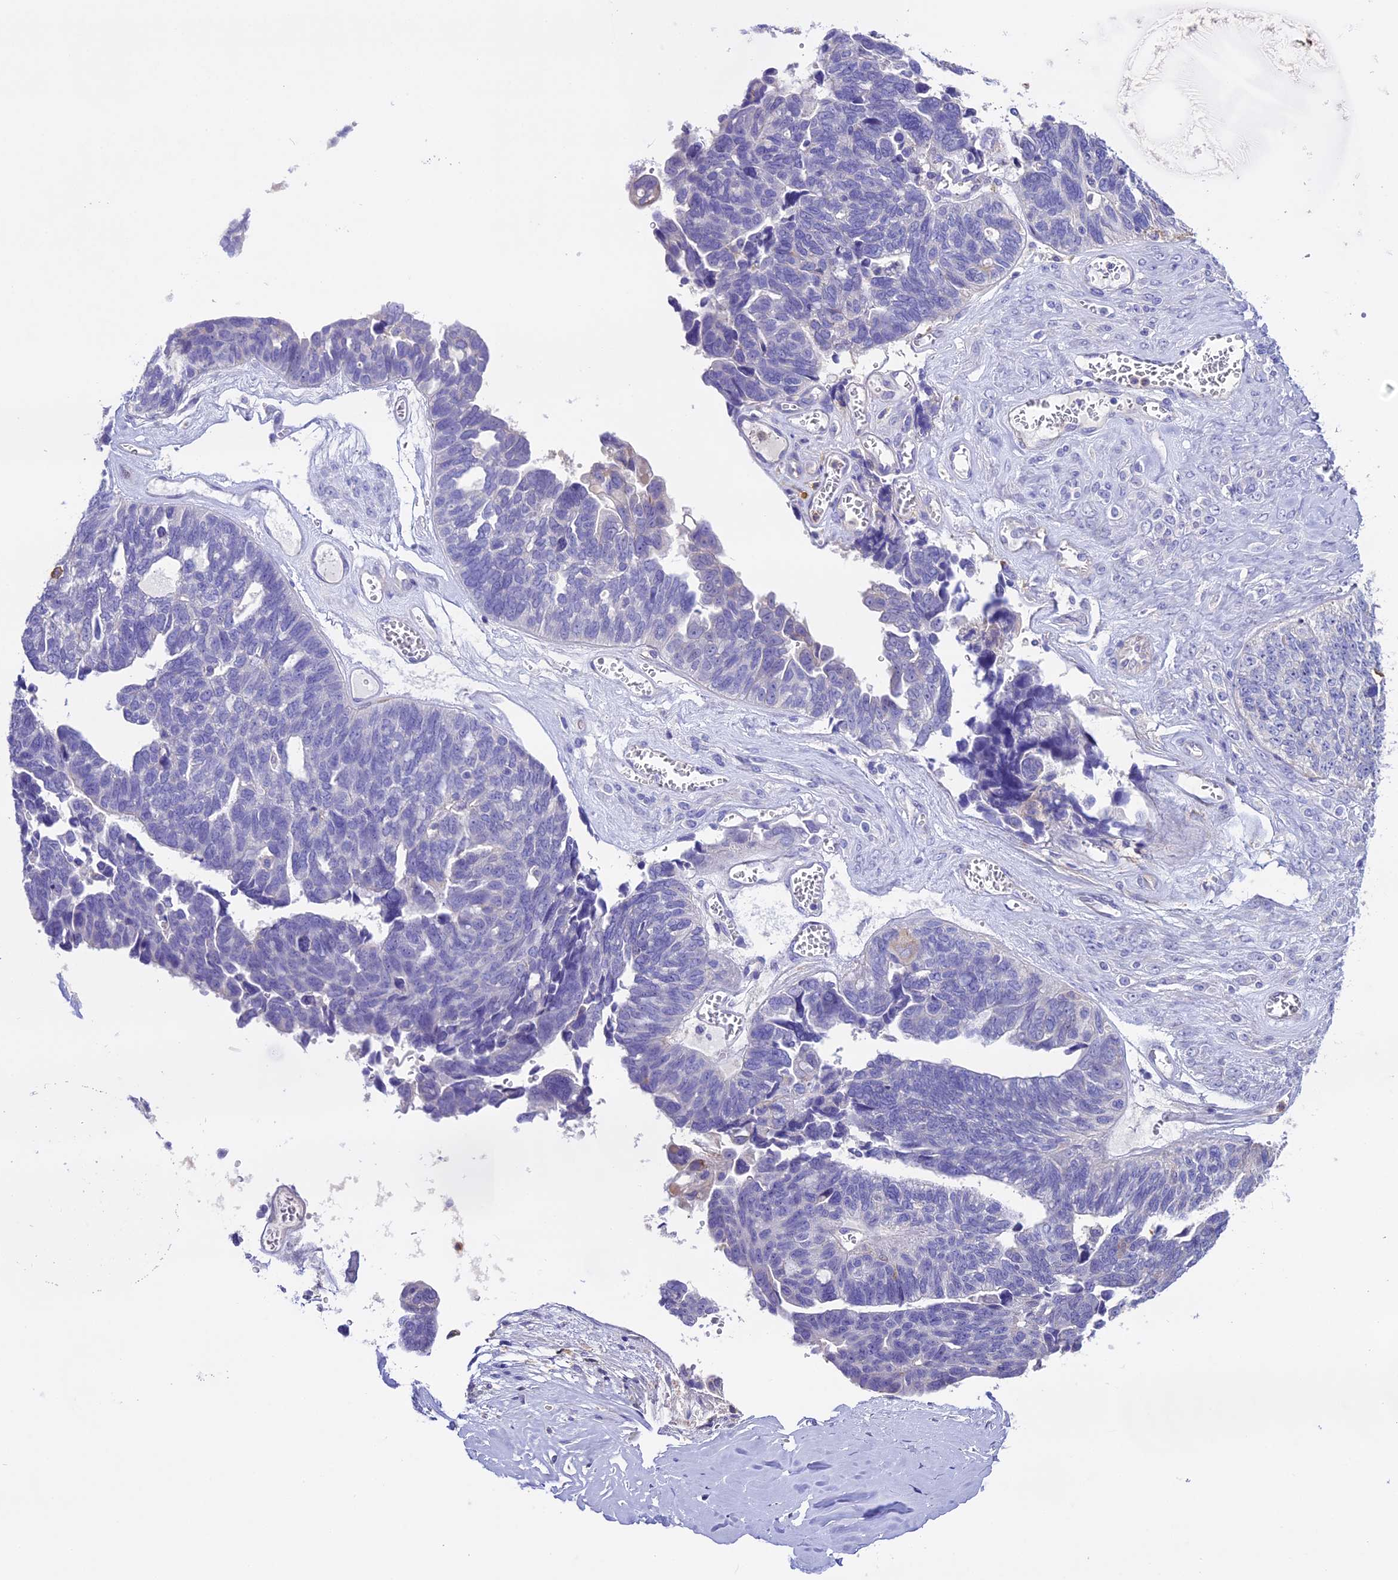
{"staining": {"intensity": "negative", "quantity": "none", "location": "none"}, "tissue": "ovarian cancer", "cell_type": "Tumor cells", "image_type": "cancer", "snomed": [{"axis": "morphology", "description": "Cystadenocarcinoma, serous, NOS"}, {"axis": "topography", "description": "Ovary"}], "caption": "Immunohistochemical staining of ovarian cancer exhibits no significant expression in tumor cells. (DAB (3,3'-diaminobenzidine) IHC with hematoxylin counter stain).", "gene": "NOD2", "patient": {"sex": "female", "age": 79}}